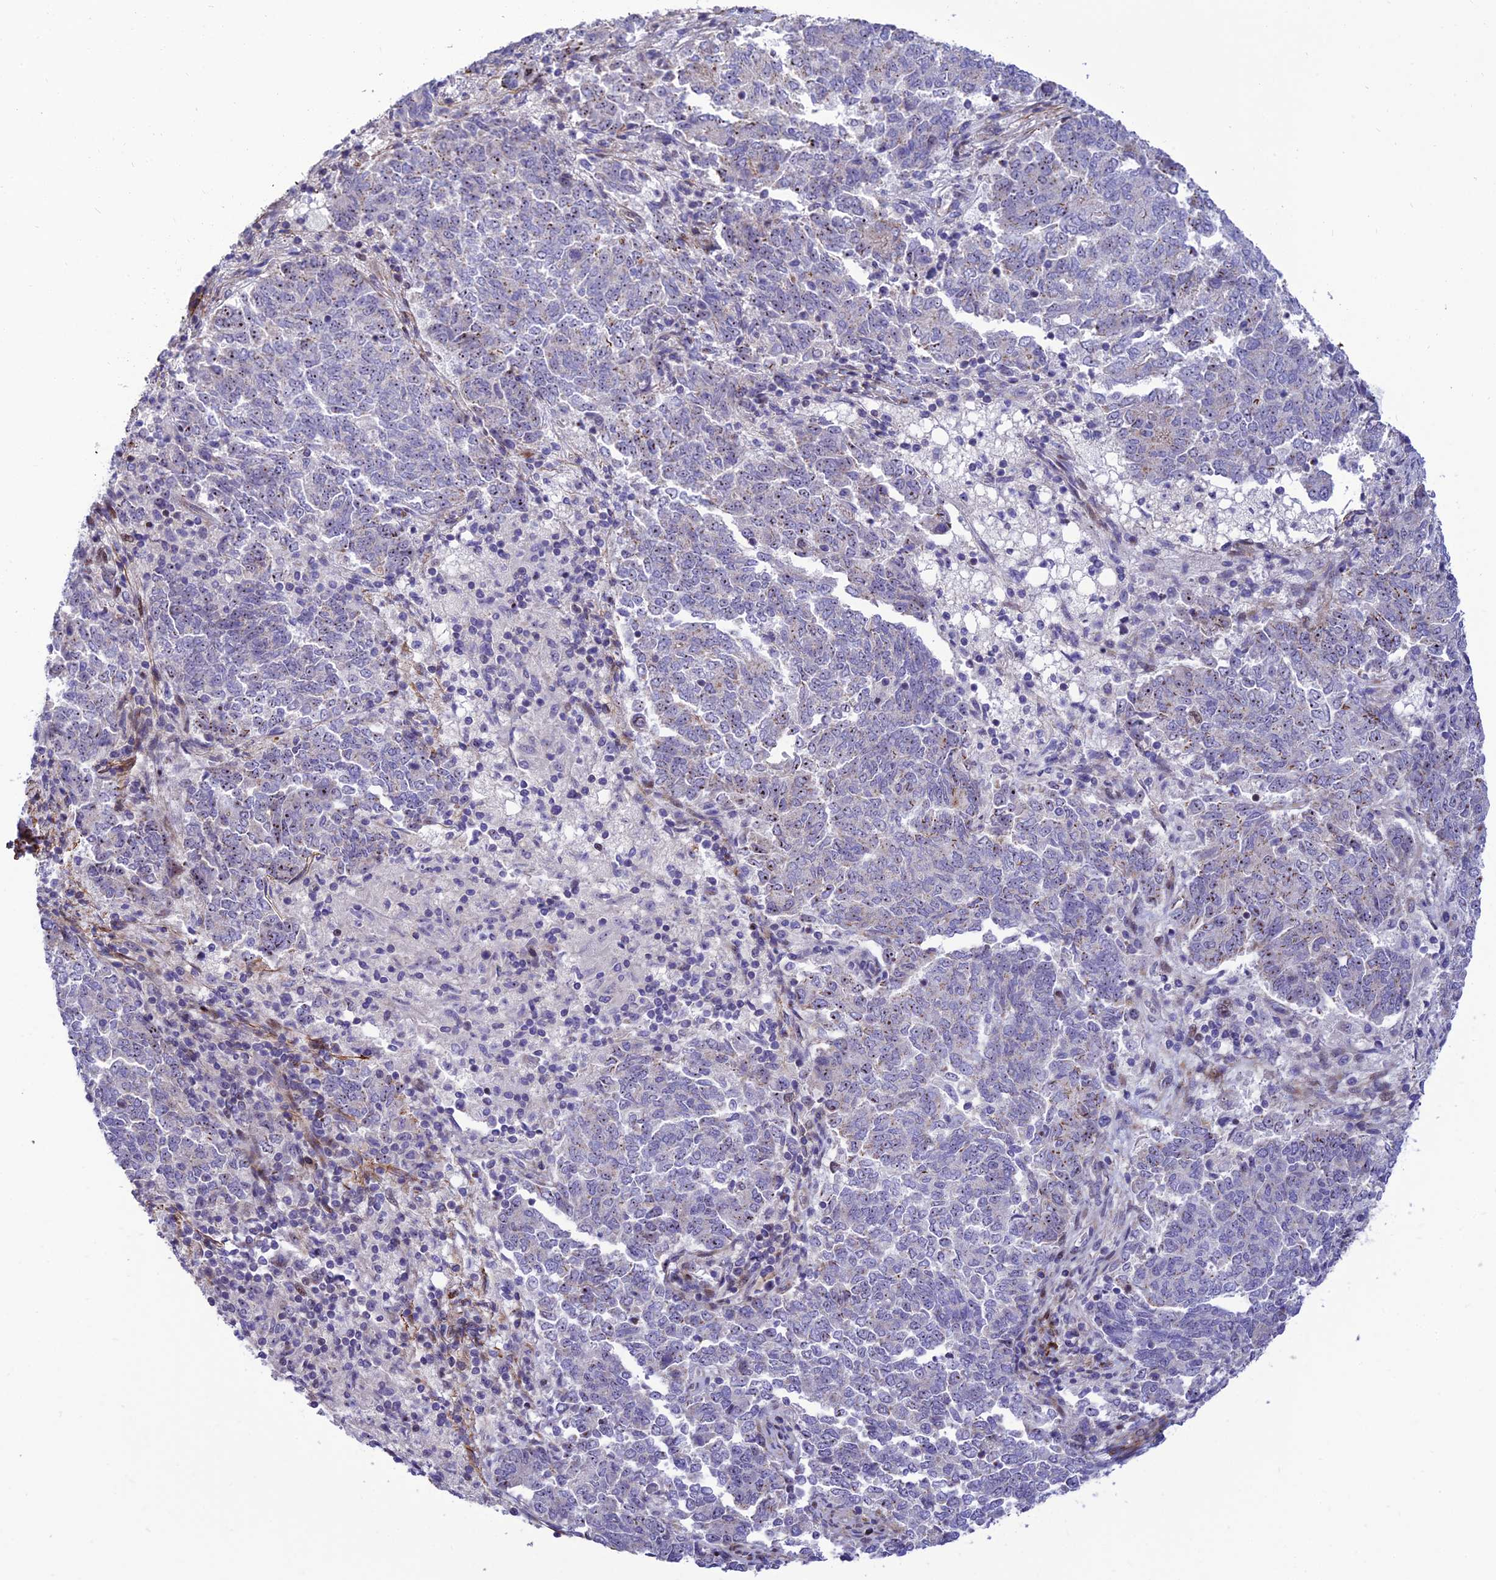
{"staining": {"intensity": "weak", "quantity": "25%-75%", "location": "nuclear"}, "tissue": "endometrial cancer", "cell_type": "Tumor cells", "image_type": "cancer", "snomed": [{"axis": "morphology", "description": "Adenocarcinoma, NOS"}, {"axis": "topography", "description": "Endometrium"}], "caption": "A micrograph of endometrial adenocarcinoma stained for a protein reveals weak nuclear brown staining in tumor cells.", "gene": "KBTBD7", "patient": {"sex": "female", "age": 80}}